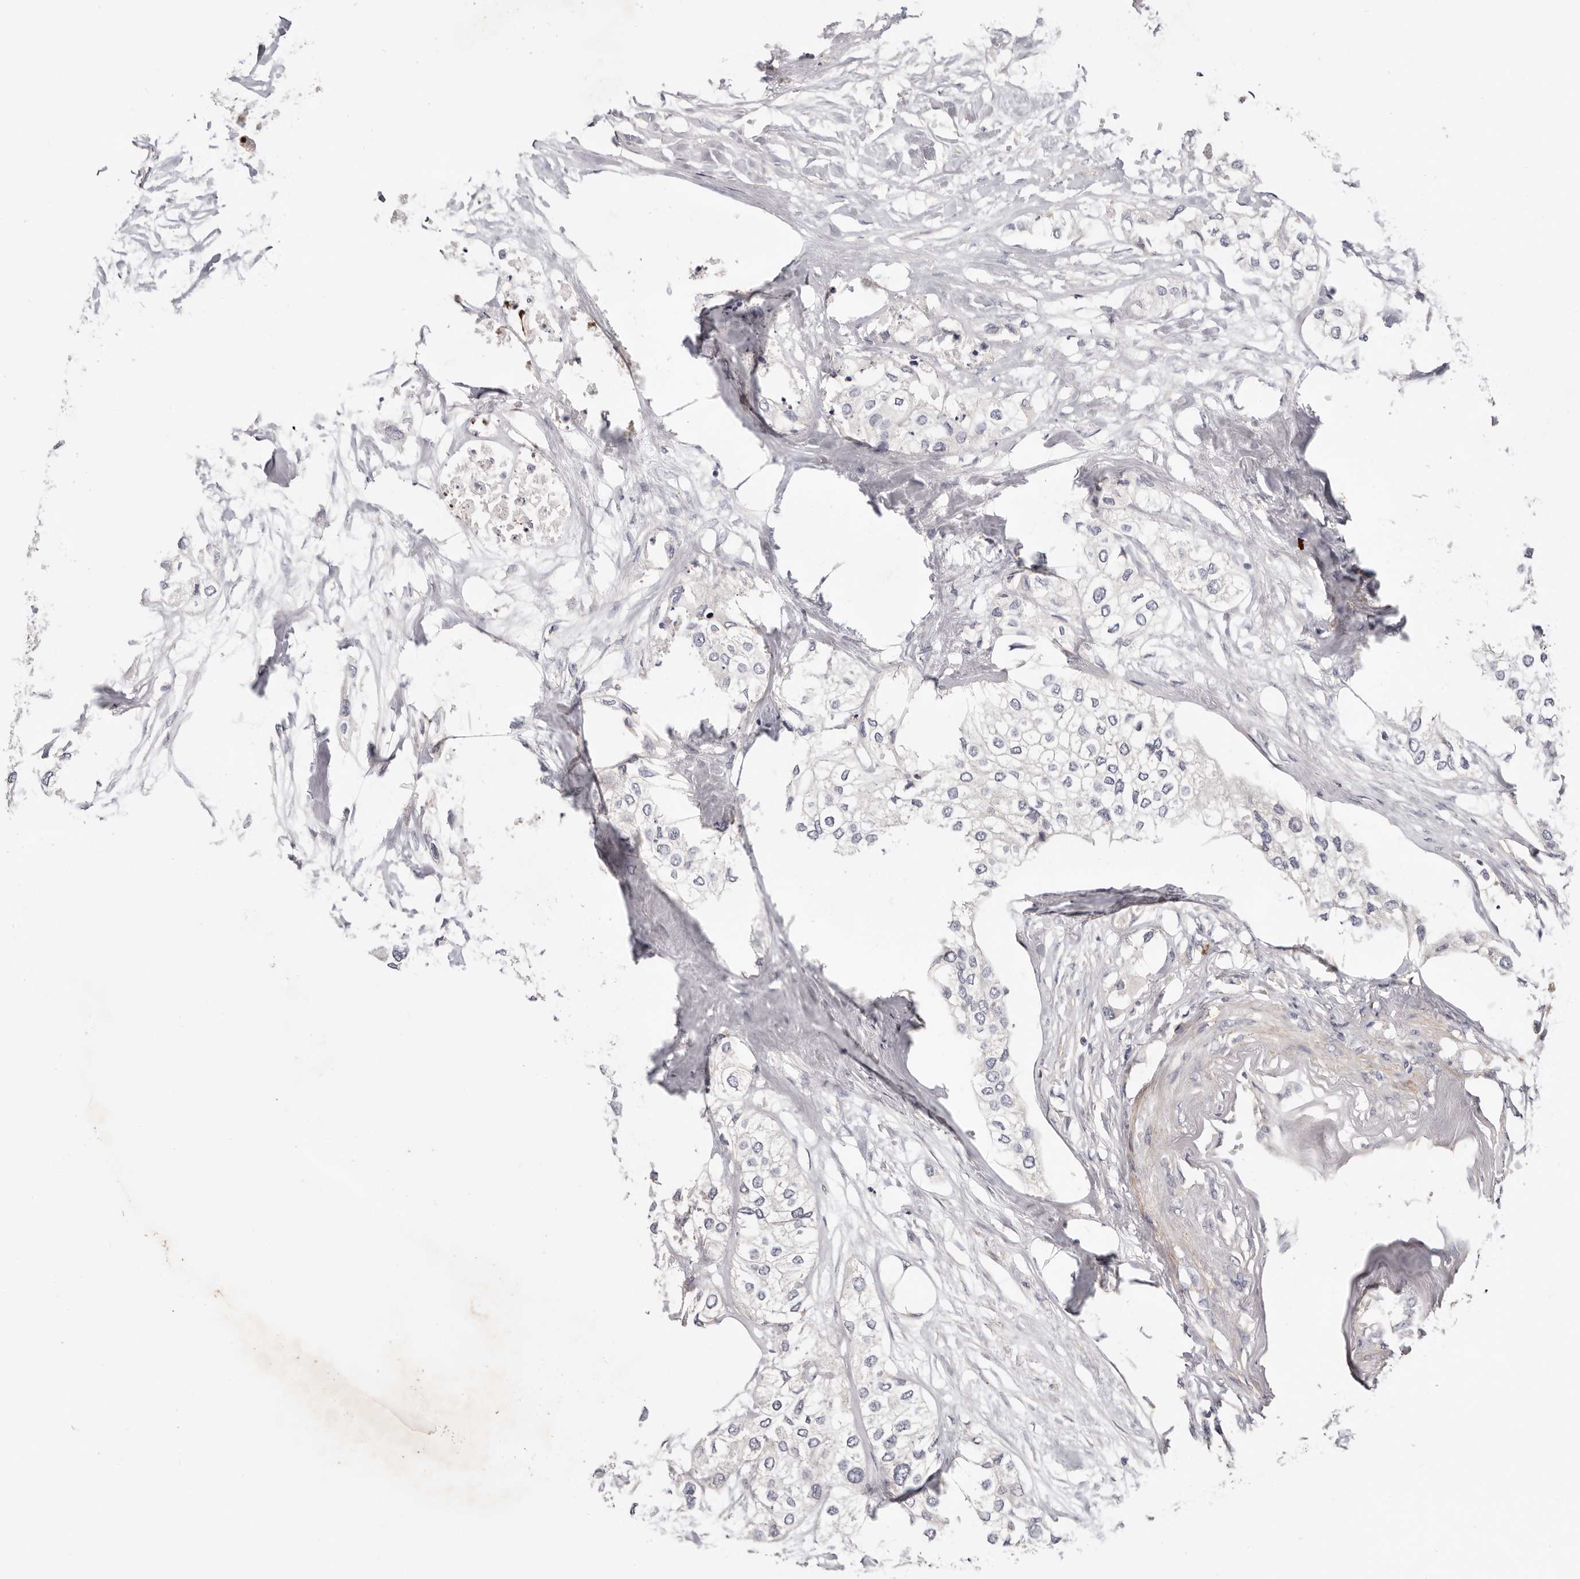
{"staining": {"intensity": "negative", "quantity": "none", "location": "none"}, "tissue": "urothelial cancer", "cell_type": "Tumor cells", "image_type": "cancer", "snomed": [{"axis": "morphology", "description": "Urothelial carcinoma, High grade"}, {"axis": "topography", "description": "Urinary bladder"}], "caption": "IHC histopathology image of human urothelial cancer stained for a protein (brown), which displays no expression in tumor cells. The staining is performed using DAB (3,3'-diaminobenzidine) brown chromogen with nuclei counter-stained in using hematoxylin.", "gene": "MACF1", "patient": {"sex": "male", "age": 64}}